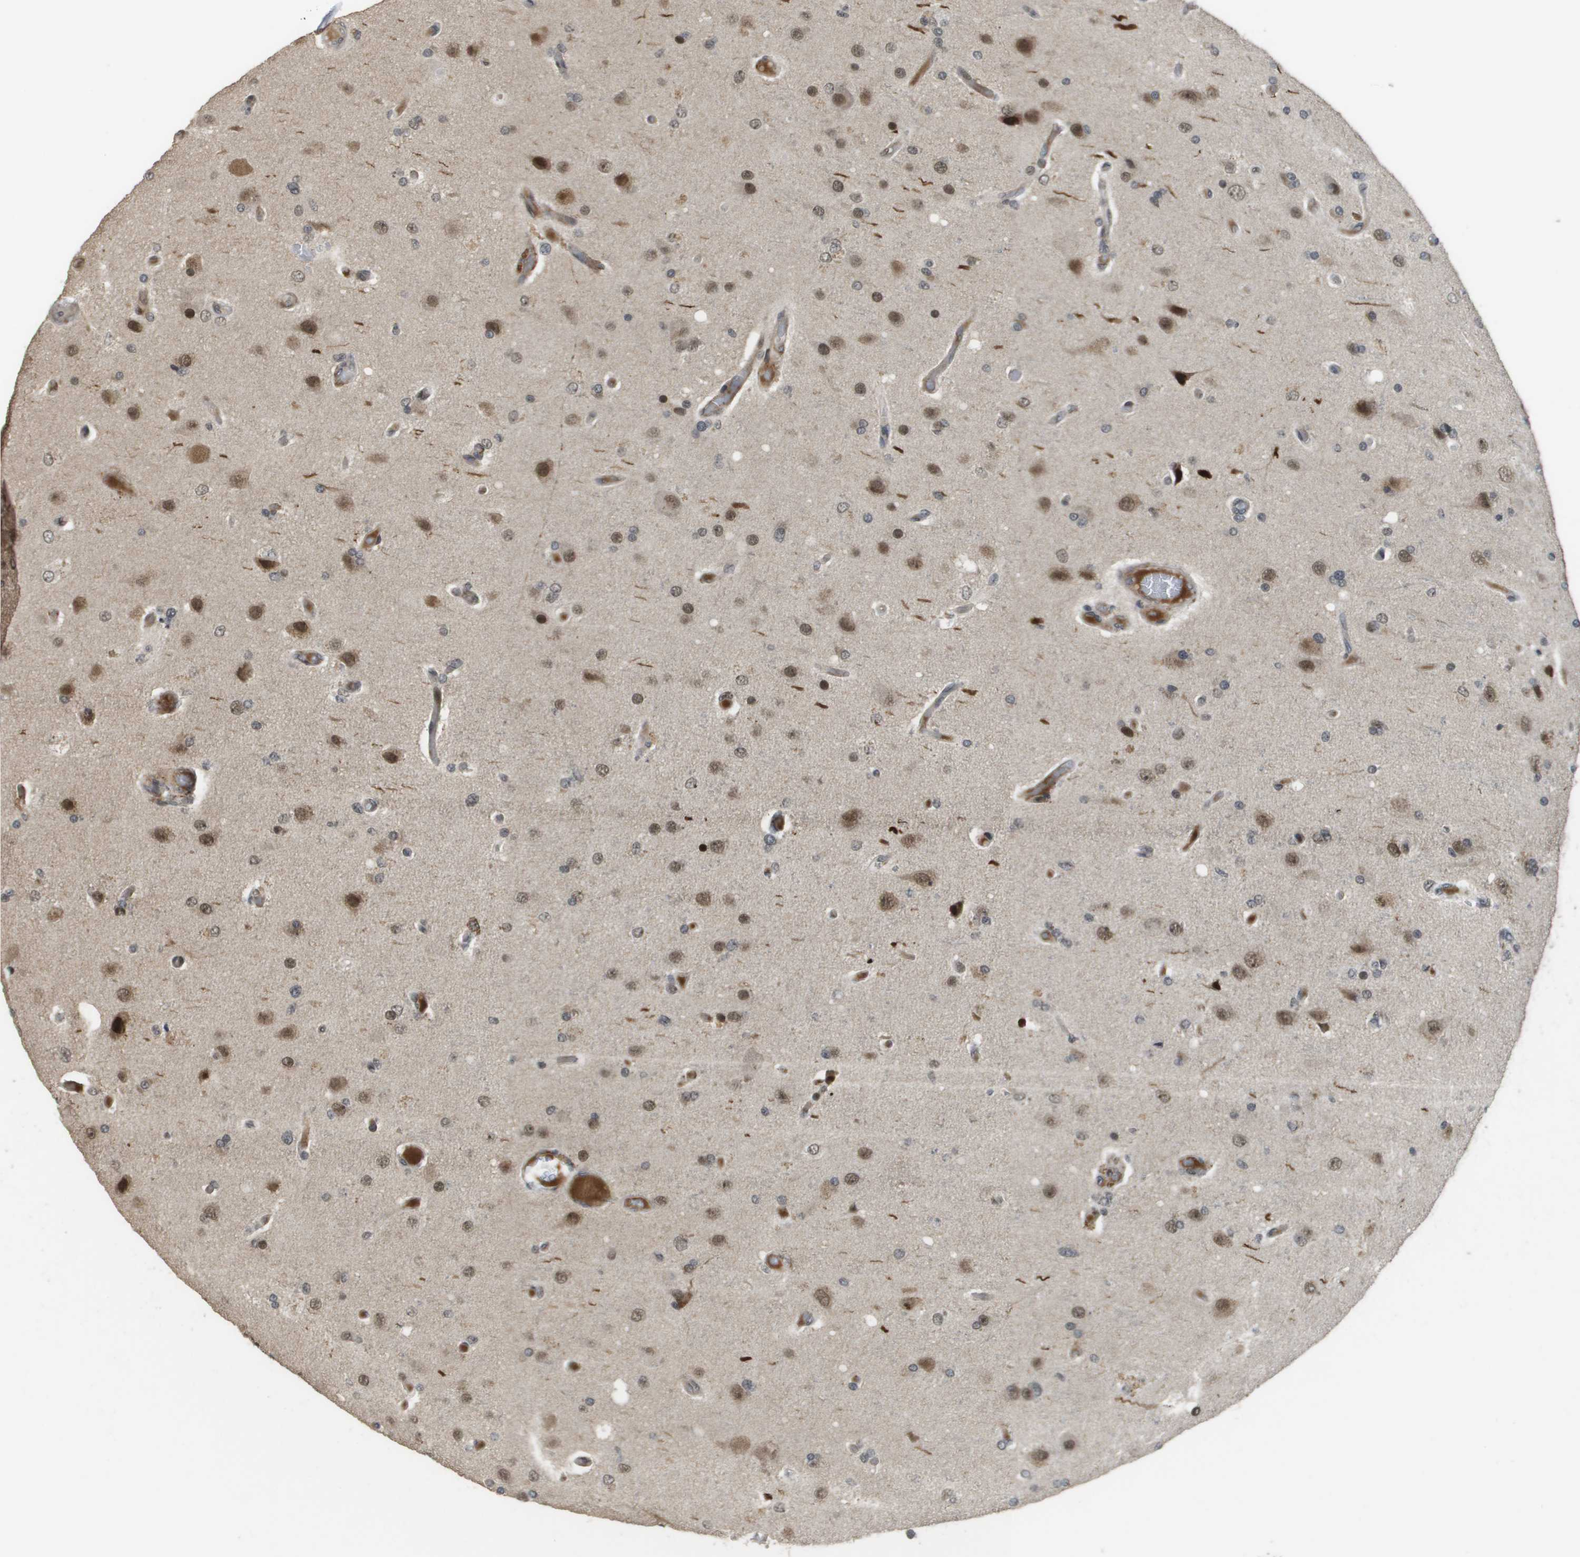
{"staining": {"intensity": "weak", "quantity": ">75%", "location": "nuclear"}, "tissue": "glioma", "cell_type": "Tumor cells", "image_type": "cancer", "snomed": [{"axis": "morphology", "description": "Normal tissue, NOS"}, {"axis": "morphology", "description": "Glioma, malignant, High grade"}, {"axis": "topography", "description": "Cerebral cortex"}], "caption": "Immunohistochemical staining of human glioma reveals low levels of weak nuclear protein expression in approximately >75% of tumor cells. The staining was performed using DAB (3,3'-diaminobenzidine) to visualize the protein expression in brown, while the nuclei were stained in blue with hematoxylin (Magnification: 20x).", "gene": "KAT5", "patient": {"sex": "male", "age": 77}}